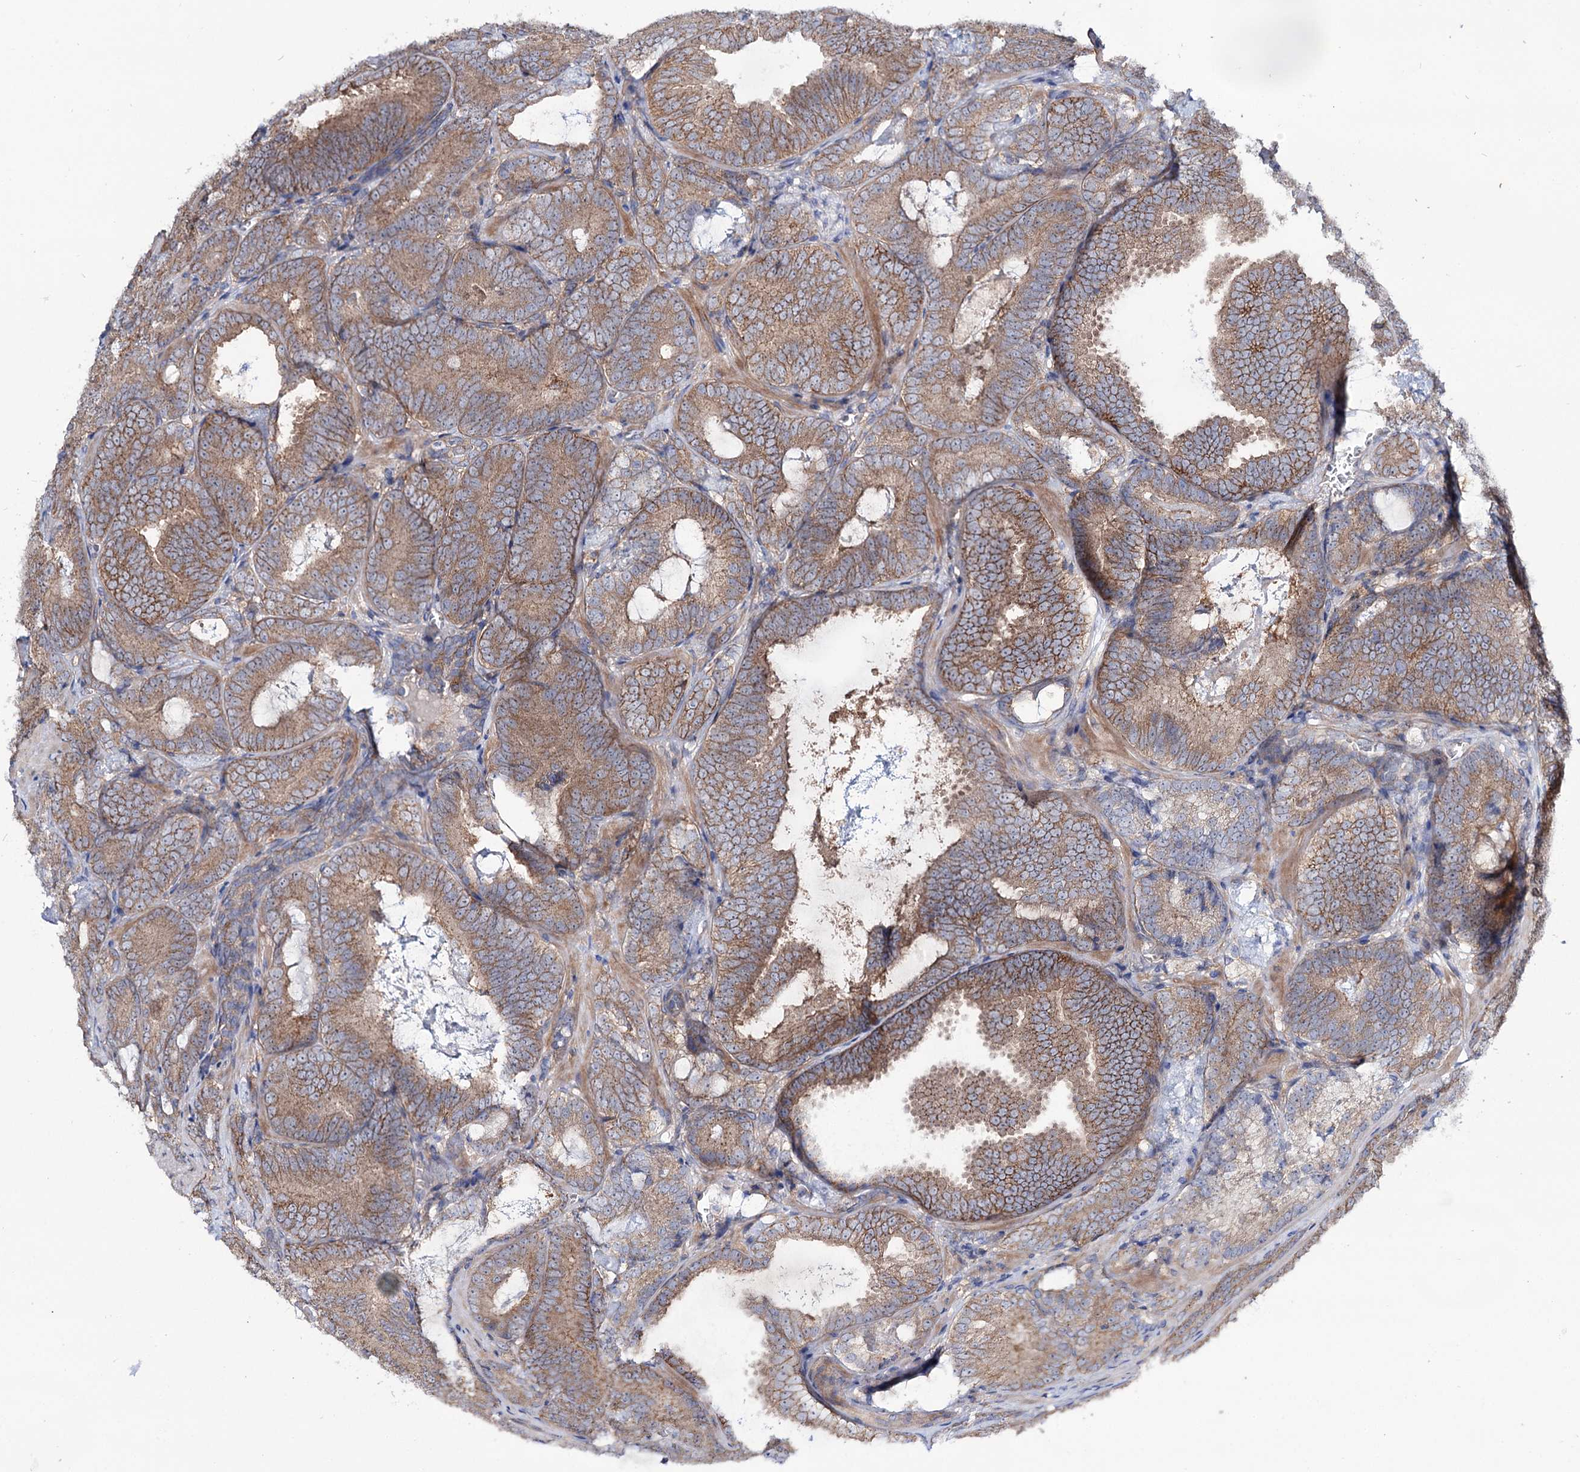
{"staining": {"intensity": "moderate", "quantity": ">75%", "location": "cytoplasmic/membranous"}, "tissue": "prostate cancer", "cell_type": "Tumor cells", "image_type": "cancer", "snomed": [{"axis": "morphology", "description": "Adenocarcinoma, Low grade"}, {"axis": "topography", "description": "Prostate"}], "caption": "Protein expression analysis of human prostate cancer reveals moderate cytoplasmic/membranous staining in approximately >75% of tumor cells.", "gene": "SEC24A", "patient": {"sex": "male", "age": 60}}